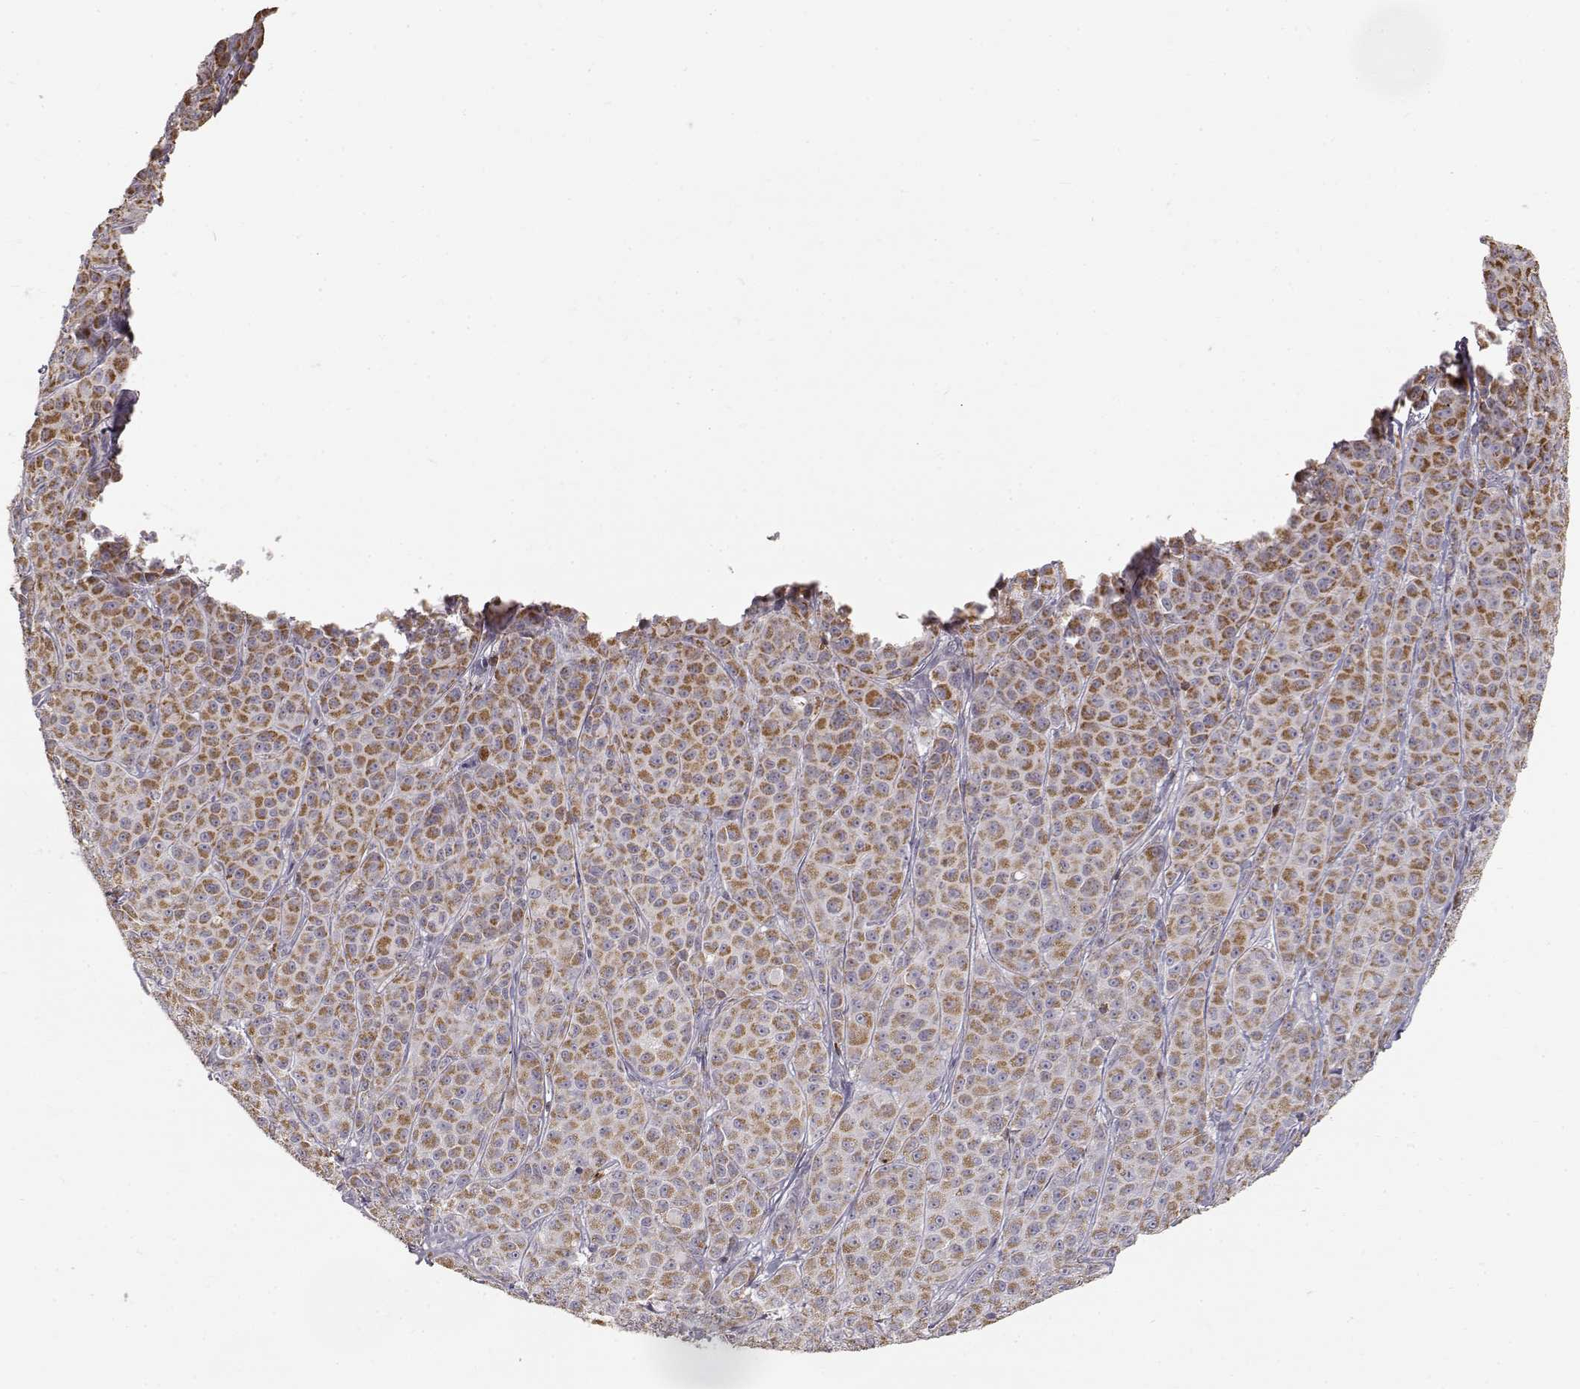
{"staining": {"intensity": "moderate", "quantity": ">75%", "location": "cytoplasmic/membranous"}, "tissue": "melanoma", "cell_type": "Tumor cells", "image_type": "cancer", "snomed": [{"axis": "morphology", "description": "Malignant melanoma, NOS"}, {"axis": "topography", "description": "Skin"}], "caption": "Melanoma was stained to show a protein in brown. There is medium levels of moderate cytoplasmic/membranous positivity in approximately >75% of tumor cells.", "gene": "GRAP2", "patient": {"sex": "male", "age": 89}}